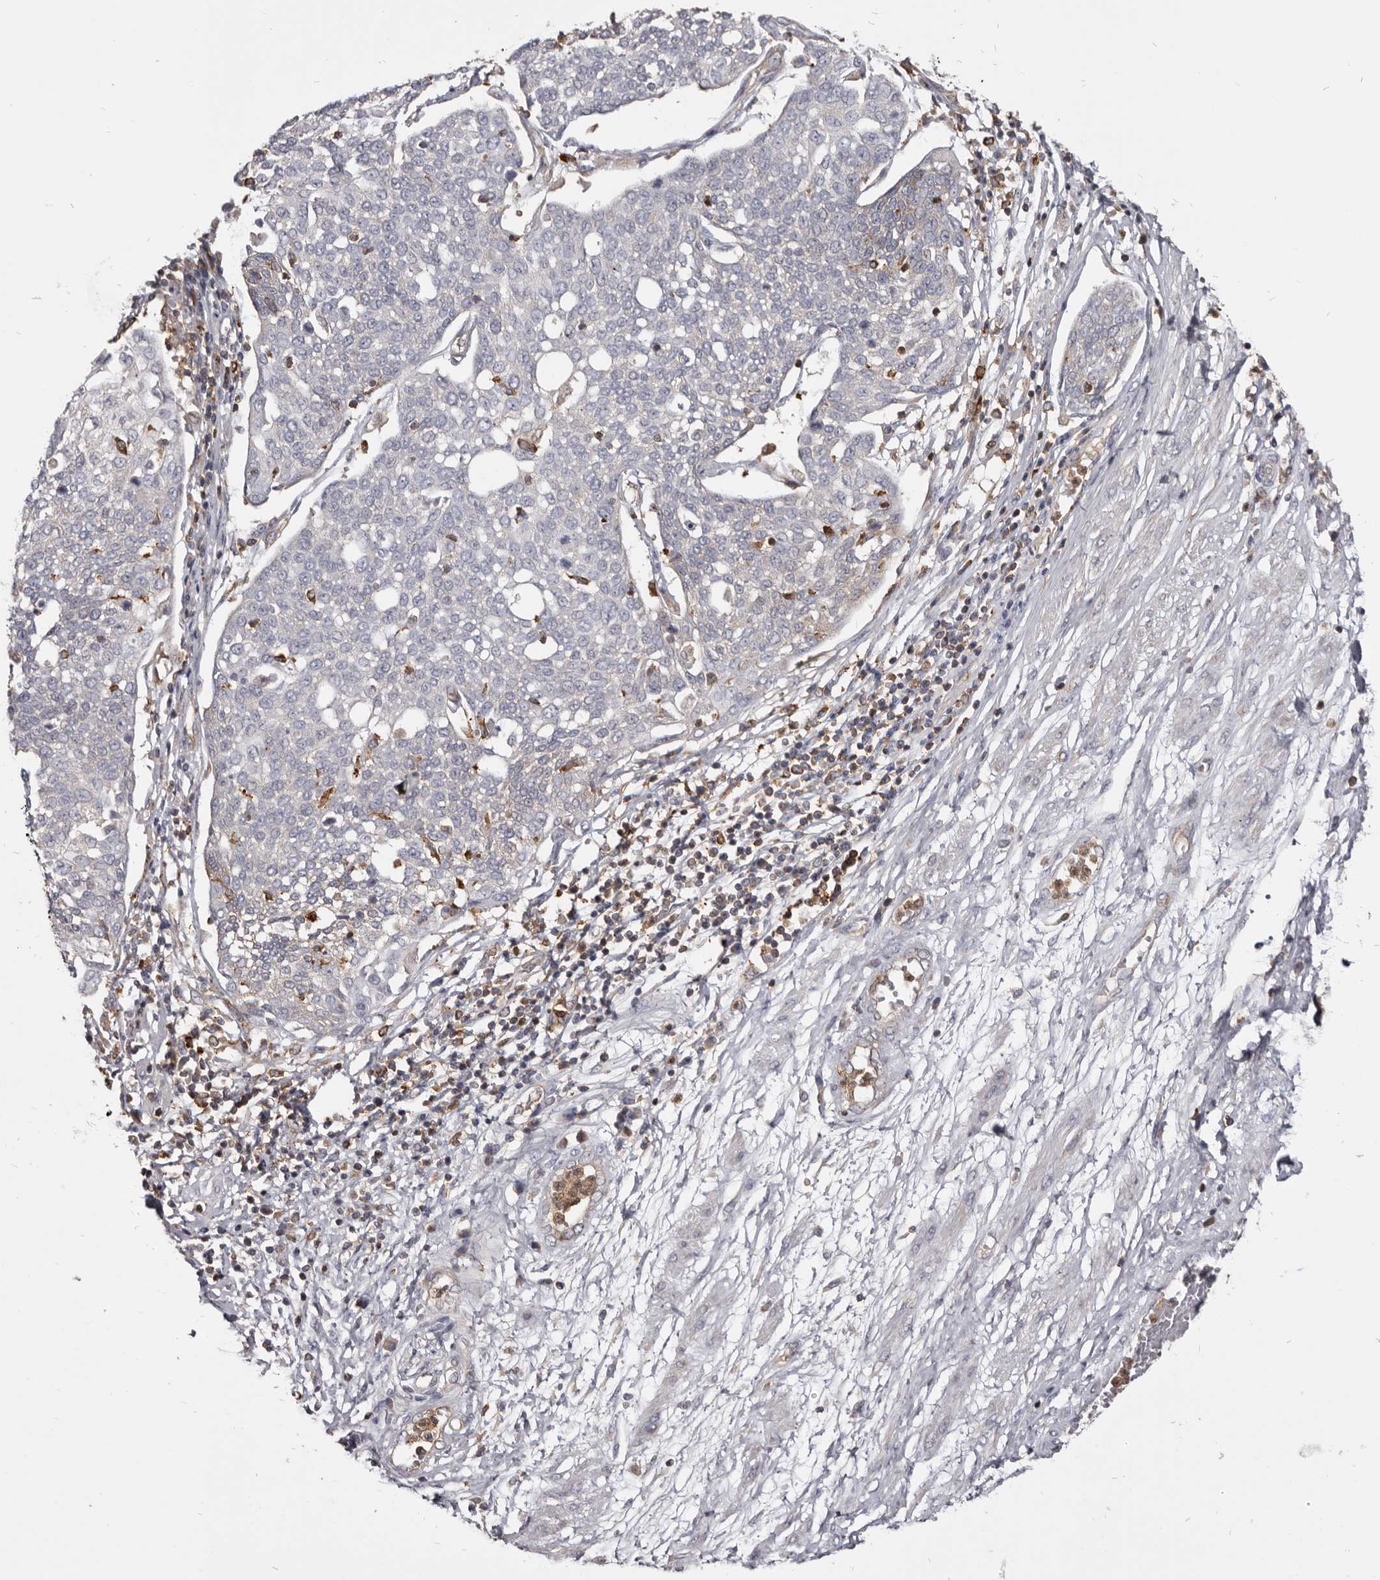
{"staining": {"intensity": "negative", "quantity": "none", "location": "none"}, "tissue": "cervical cancer", "cell_type": "Tumor cells", "image_type": "cancer", "snomed": [{"axis": "morphology", "description": "Squamous cell carcinoma, NOS"}, {"axis": "topography", "description": "Cervix"}], "caption": "Immunohistochemistry (IHC) image of cervical squamous cell carcinoma stained for a protein (brown), which displays no positivity in tumor cells.", "gene": "CBL", "patient": {"sex": "female", "age": 34}}